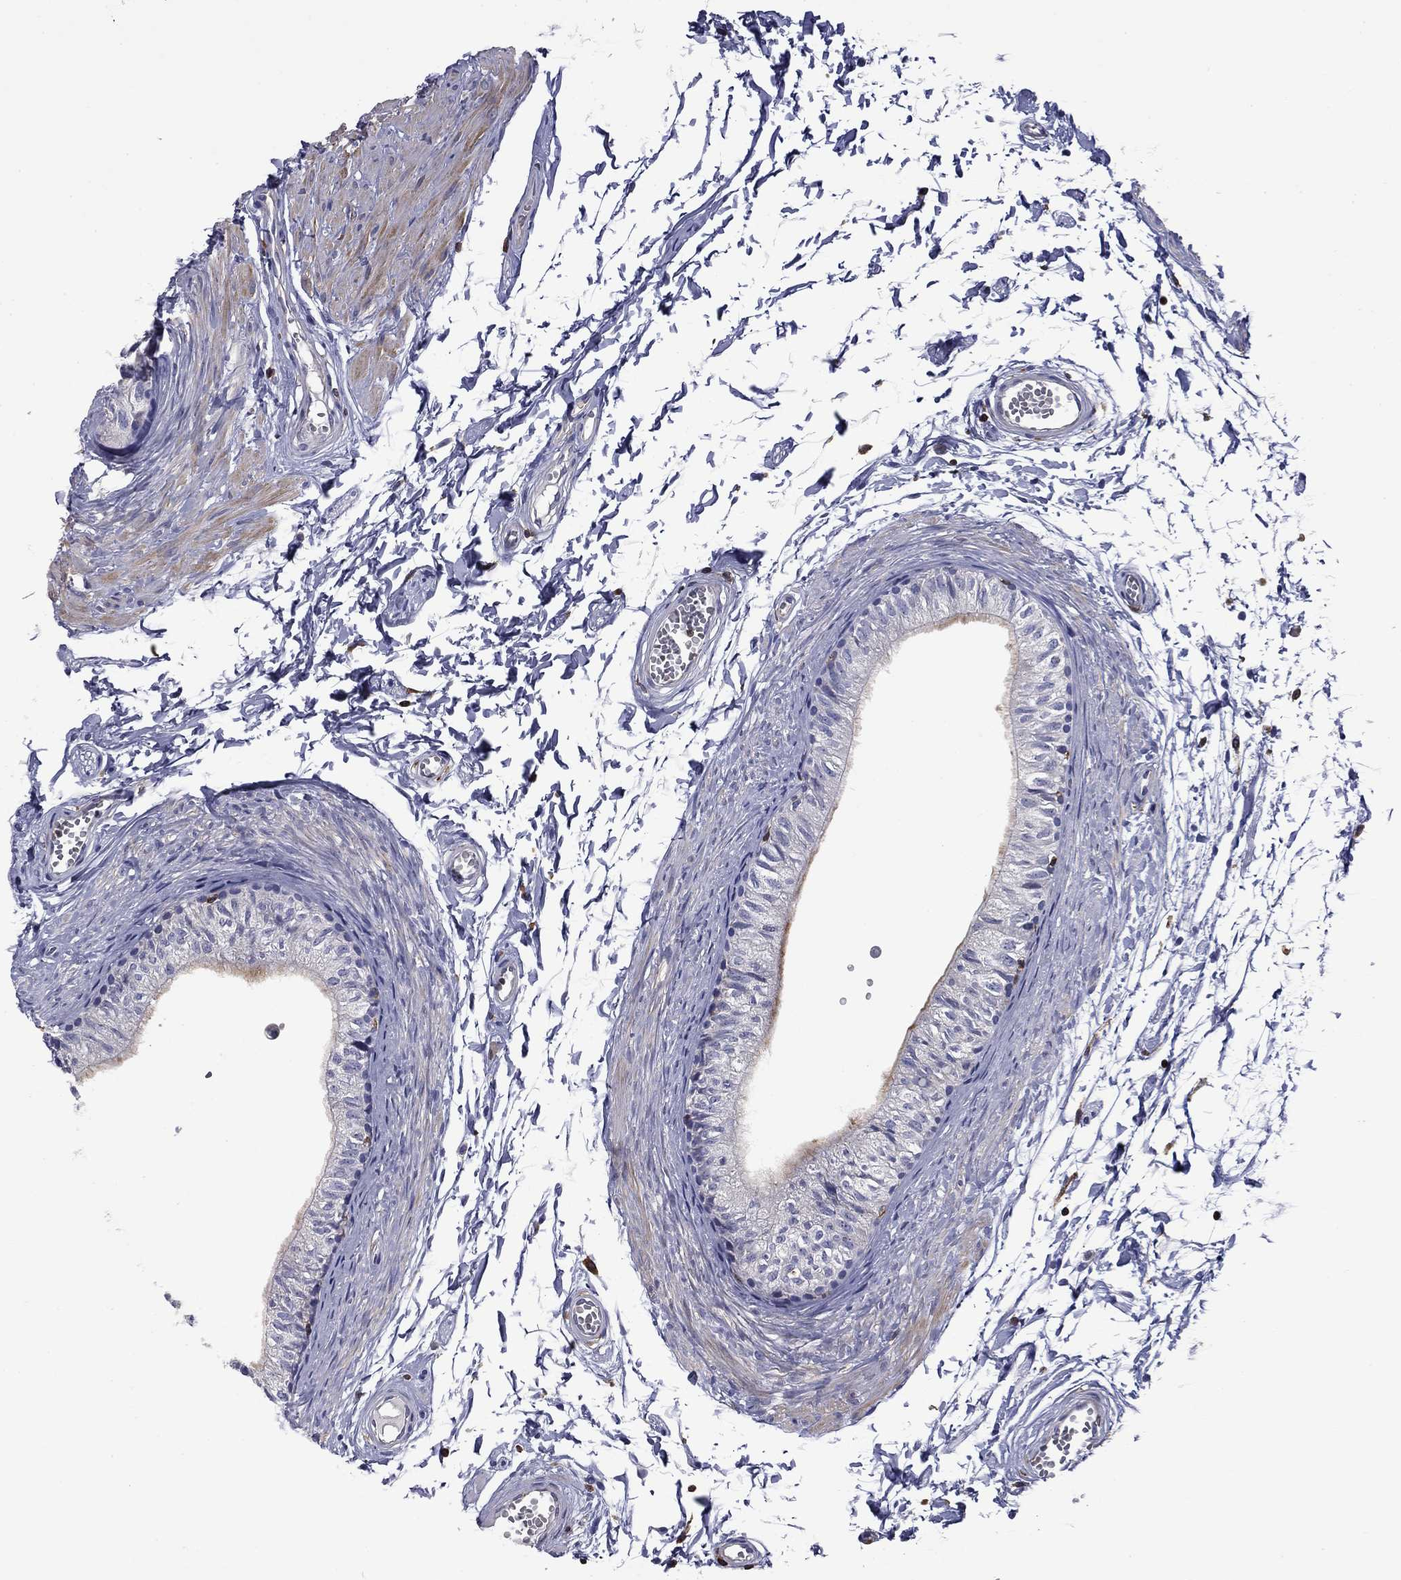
{"staining": {"intensity": "weak", "quantity": "<25%", "location": "cytoplasmic/membranous"}, "tissue": "epididymis", "cell_type": "Glandular cells", "image_type": "normal", "snomed": [{"axis": "morphology", "description": "Normal tissue, NOS"}, {"axis": "topography", "description": "Epididymis"}], "caption": "Unremarkable epididymis was stained to show a protein in brown. There is no significant positivity in glandular cells. (IHC, brightfield microscopy, high magnification).", "gene": "ARHGAP45", "patient": {"sex": "male", "age": 22}}